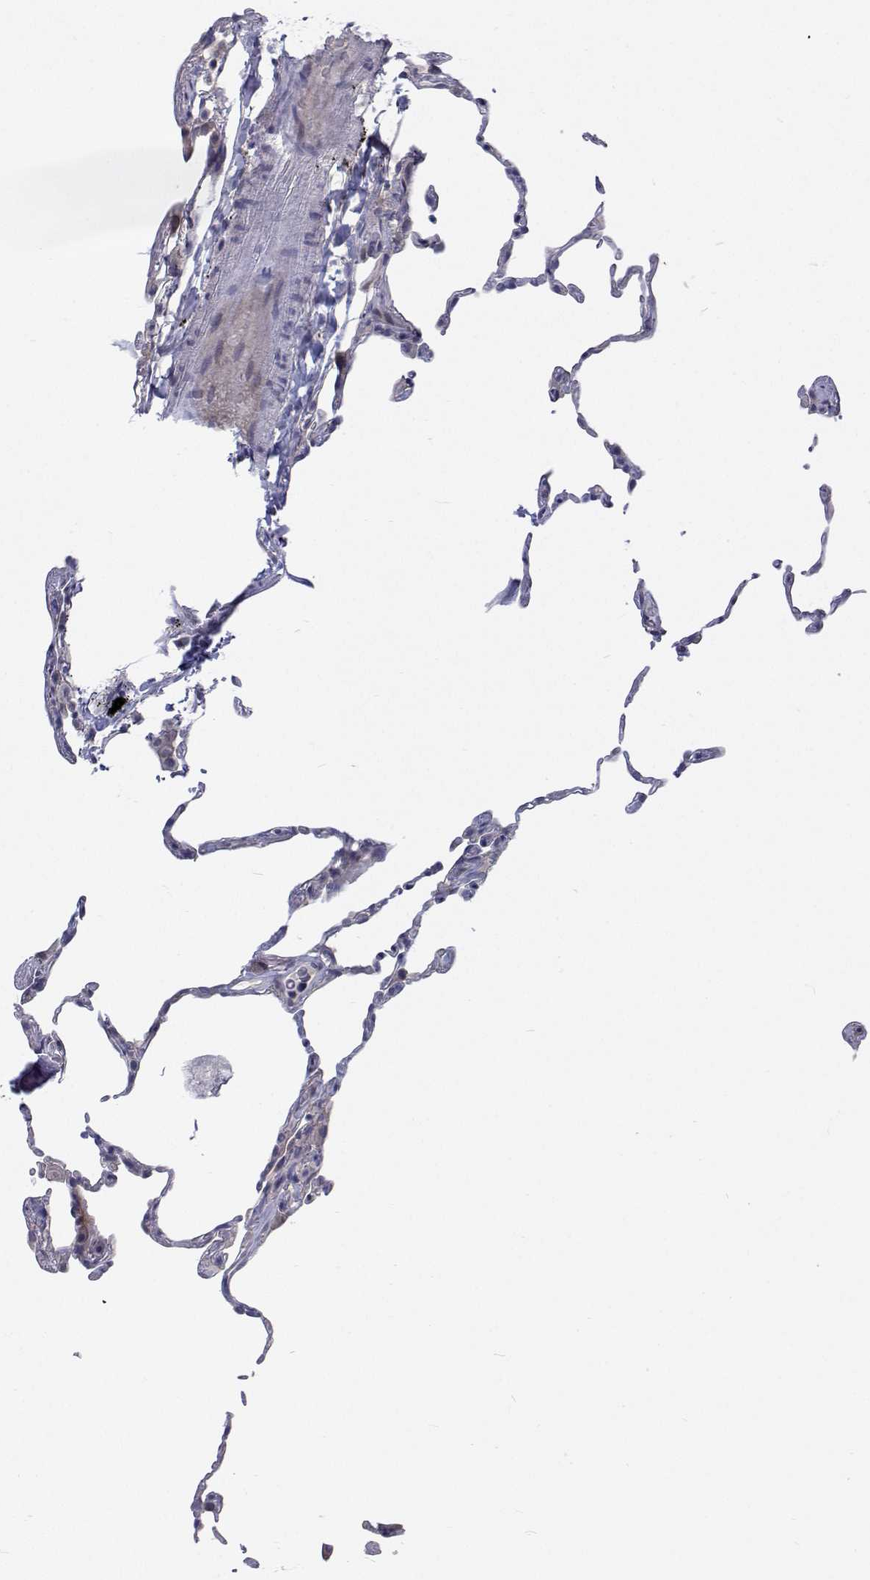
{"staining": {"intensity": "negative", "quantity": "none", "location": "none"}, "tissue": "lung", "cell_type": "Alveolar cells", "image_type": "normal", "snomed": [{"axis": "morphology", "description": "Normal tissue, NOS"}, {"axis": "topography", "description": "Lung"}], "caption": "This is an immunohistochemistry photomicrograph of unremarkable lung. There is no positivity in alveolar cells.", "gene": "MYPN", "patient": {"sex": "female", "age": 57}}